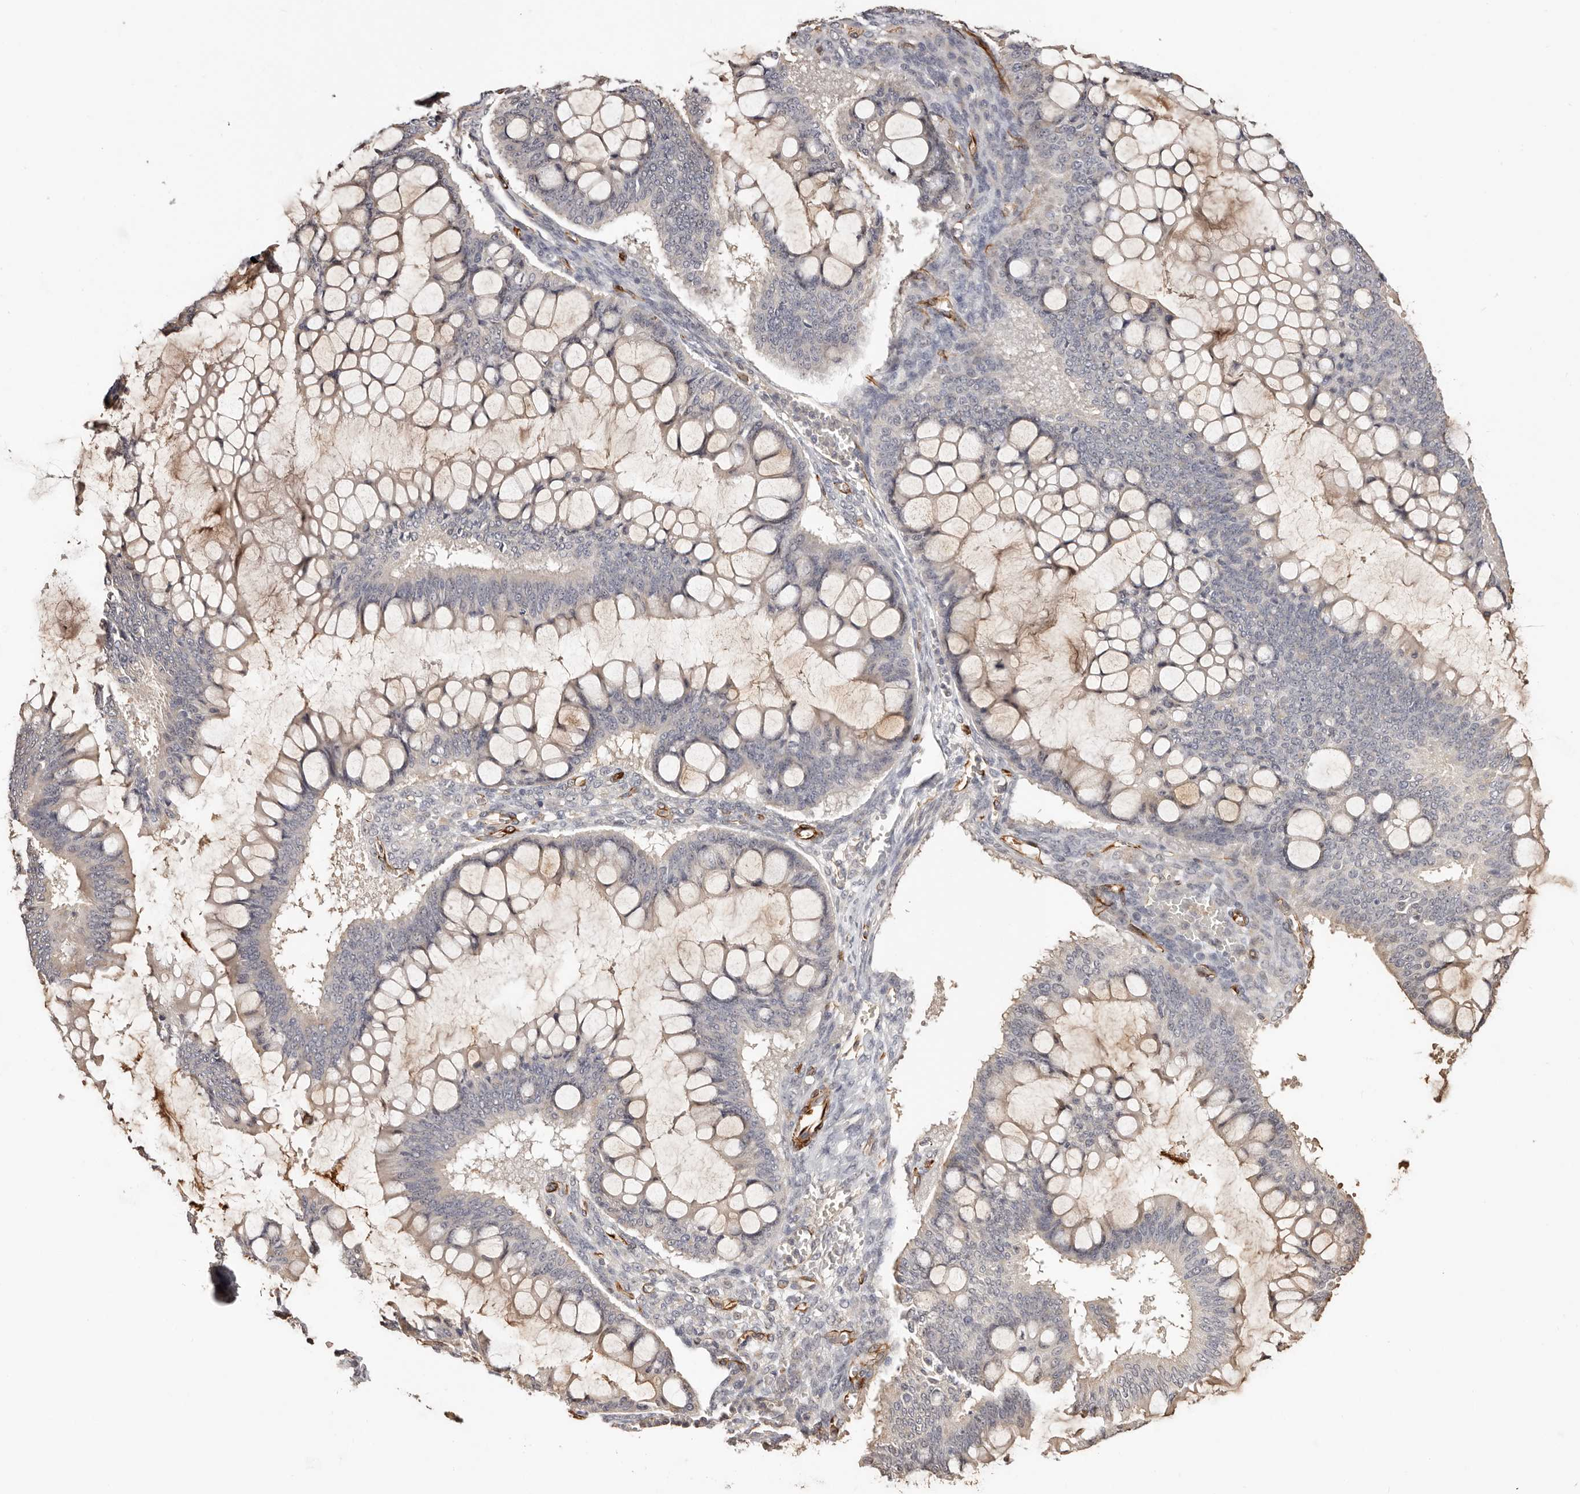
{"staining": {"intensity": "weak", "quantity": "<25%", "location": "cytoplasmic/membranous"}, "tissue": "ovarian cancer", "cell_type": "Tumor cells", "image_type": "cancer", "snomed": [{"axis": "morphology", "description": "Cystadenocarcinoma, mucinous, NOS"}, {"axis": "topography", "description": "Ovary"}], "caption": "A high-resolution micrograph shows IHC staining of ovarian cancer (mucinous cystadenocarcinoma), which displays no significant positivity in tumor cells. (DAB IHC visualized using brightfield microscopy, high magnification).", "gene": "ZNF557", "patient": {"sex": "female", "age": 73}}